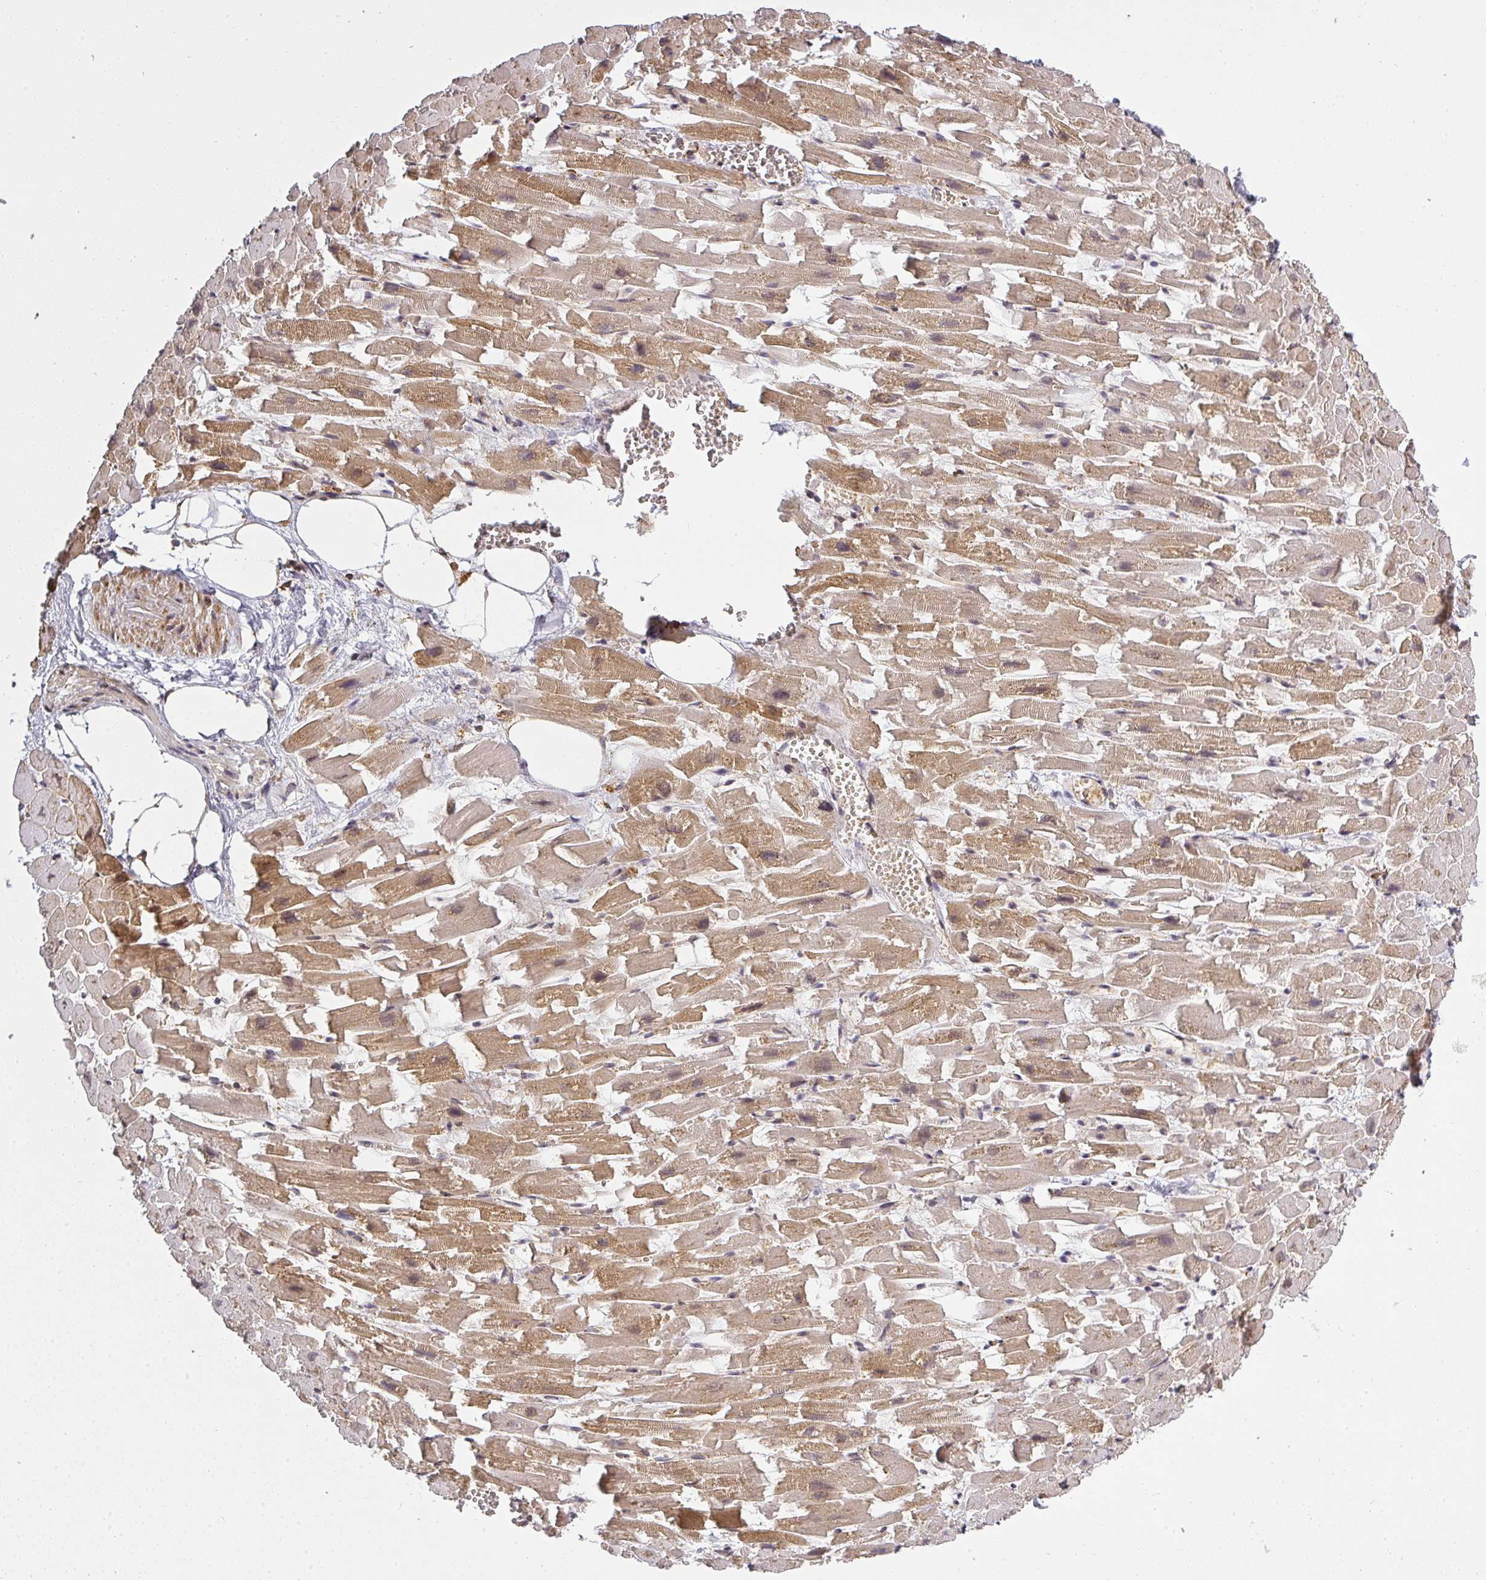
{"staining": {"intensity": "moderate", "quantity": ">75%", "location": "cytoplasmic/membranous"}, "tissue": "heart muscle", "cell_type": "Cardiomyocytes", "image_type": "normal", "snomed": [{"axis": "morphology", "description": "Normal tissue, NOS"}, {"axis": "topography", "description": "Heart"}], "caption": "Immunohistochemistry histopathology image of unremarkable heart muscle: human heart muscle stained using immunohistochemistry shows medium levels of moderate protein expression localized specifically in the cytoplasmic/membranous of cardiomyocytes, appearing as a cytoplasmic/membranous brown color.", "gene": "PPP6R3", "patient": {"sex": "female", "age": 64}}